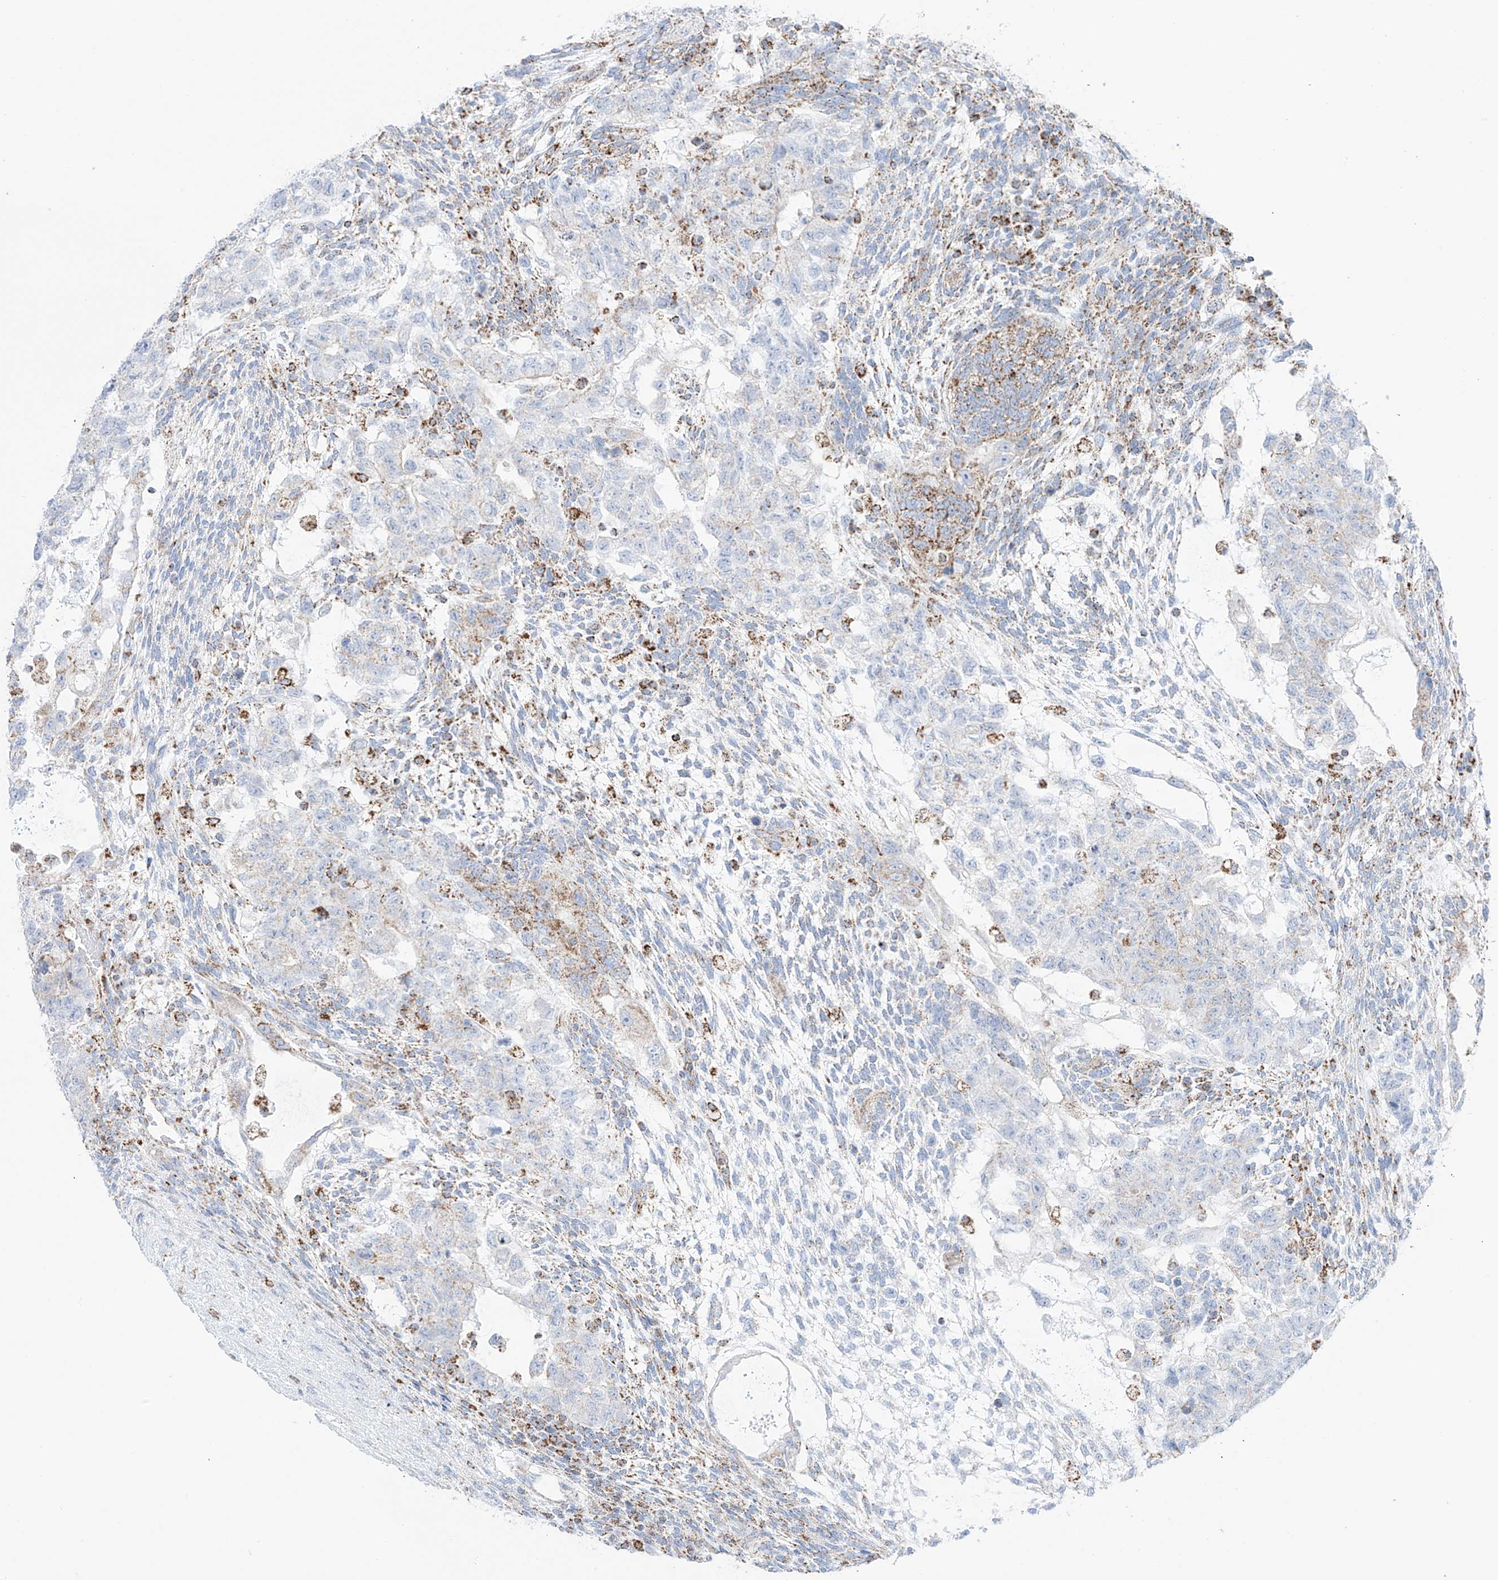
{"staining": {"intensity": "moderate", "quantity": "<25%", "location": "cytoplasmic/membranous"}, "tissue": "testis cancer", "cell_type": "Tumor cells", "image_type": "cancer", "snomed": [{"axis": "morphology", "description": "Normal tissue, NOS"}, {"axis": "morphology", "description": "Carcinoma, Embryonal, NOS"}, {"axis": "topography", "description": "Testis"}], "caption": "Moderate cytoplasmic/membranous staining for a protein is appreciated in about <25% of tumor cells of testis cancer using immunohistochemistry.", "gene": "XKR3", "patient": {"sex": "male", "age": 36}}